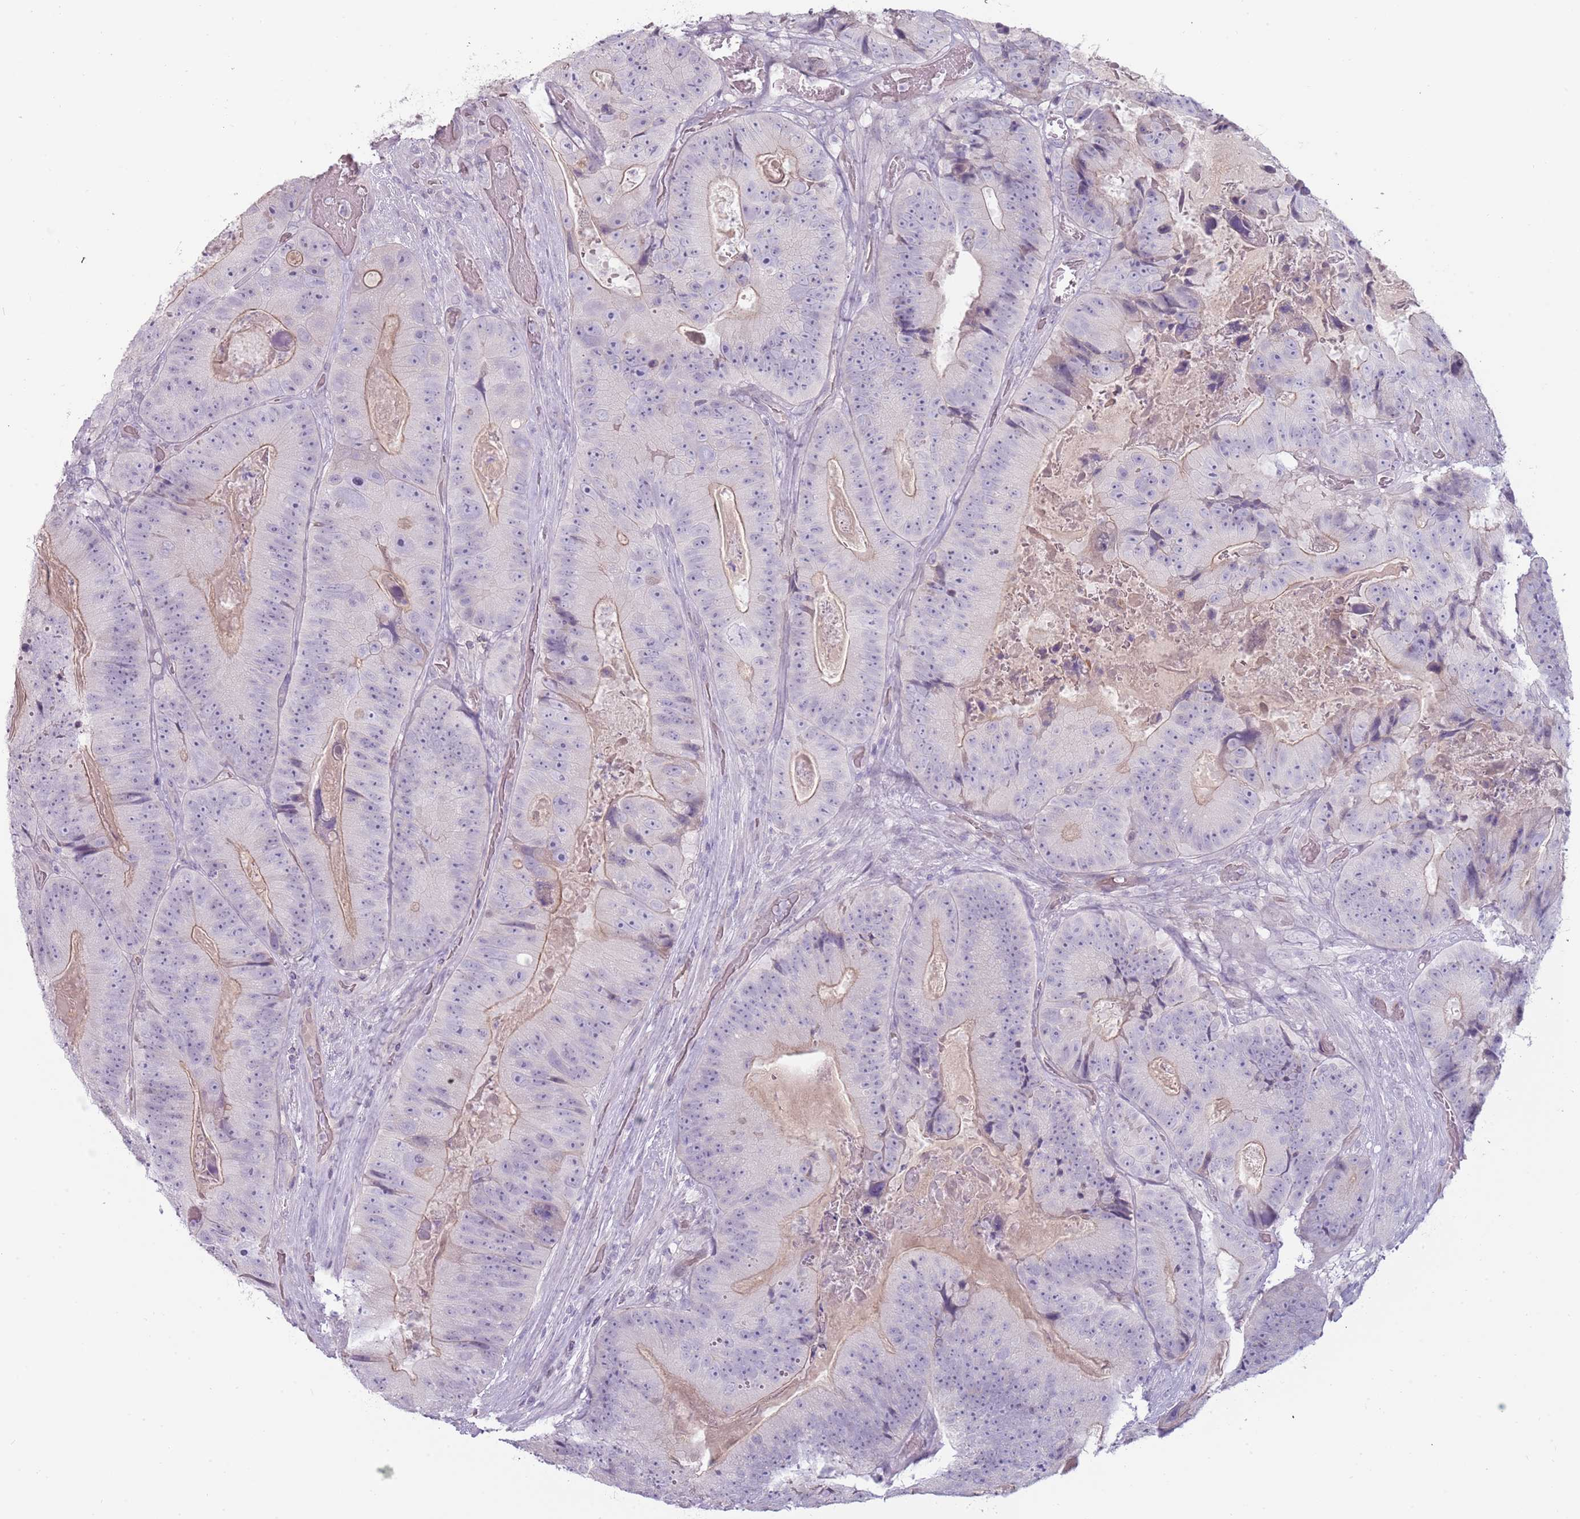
{"staining": {"intensity": "negative", "quantity": "none", "location": "none"}, "tissue": "colorectal cancer", "cell_type": "Tumor cells", "image_type": "cancer", "snomed": [{"axis": "morphology", "description": "Adenocarcinoma, NOS"}, {"axis": "topography", "description": "Colon"}], "caption": "An IHC photomicrograph of colorectal cancer (adenocarcinoma) is shown. There is no staining in tumor cells of colorectal cancer (adenocarcinoma).", "gene": "RFX2", "patient": {"sex": "female", "age": 86}}